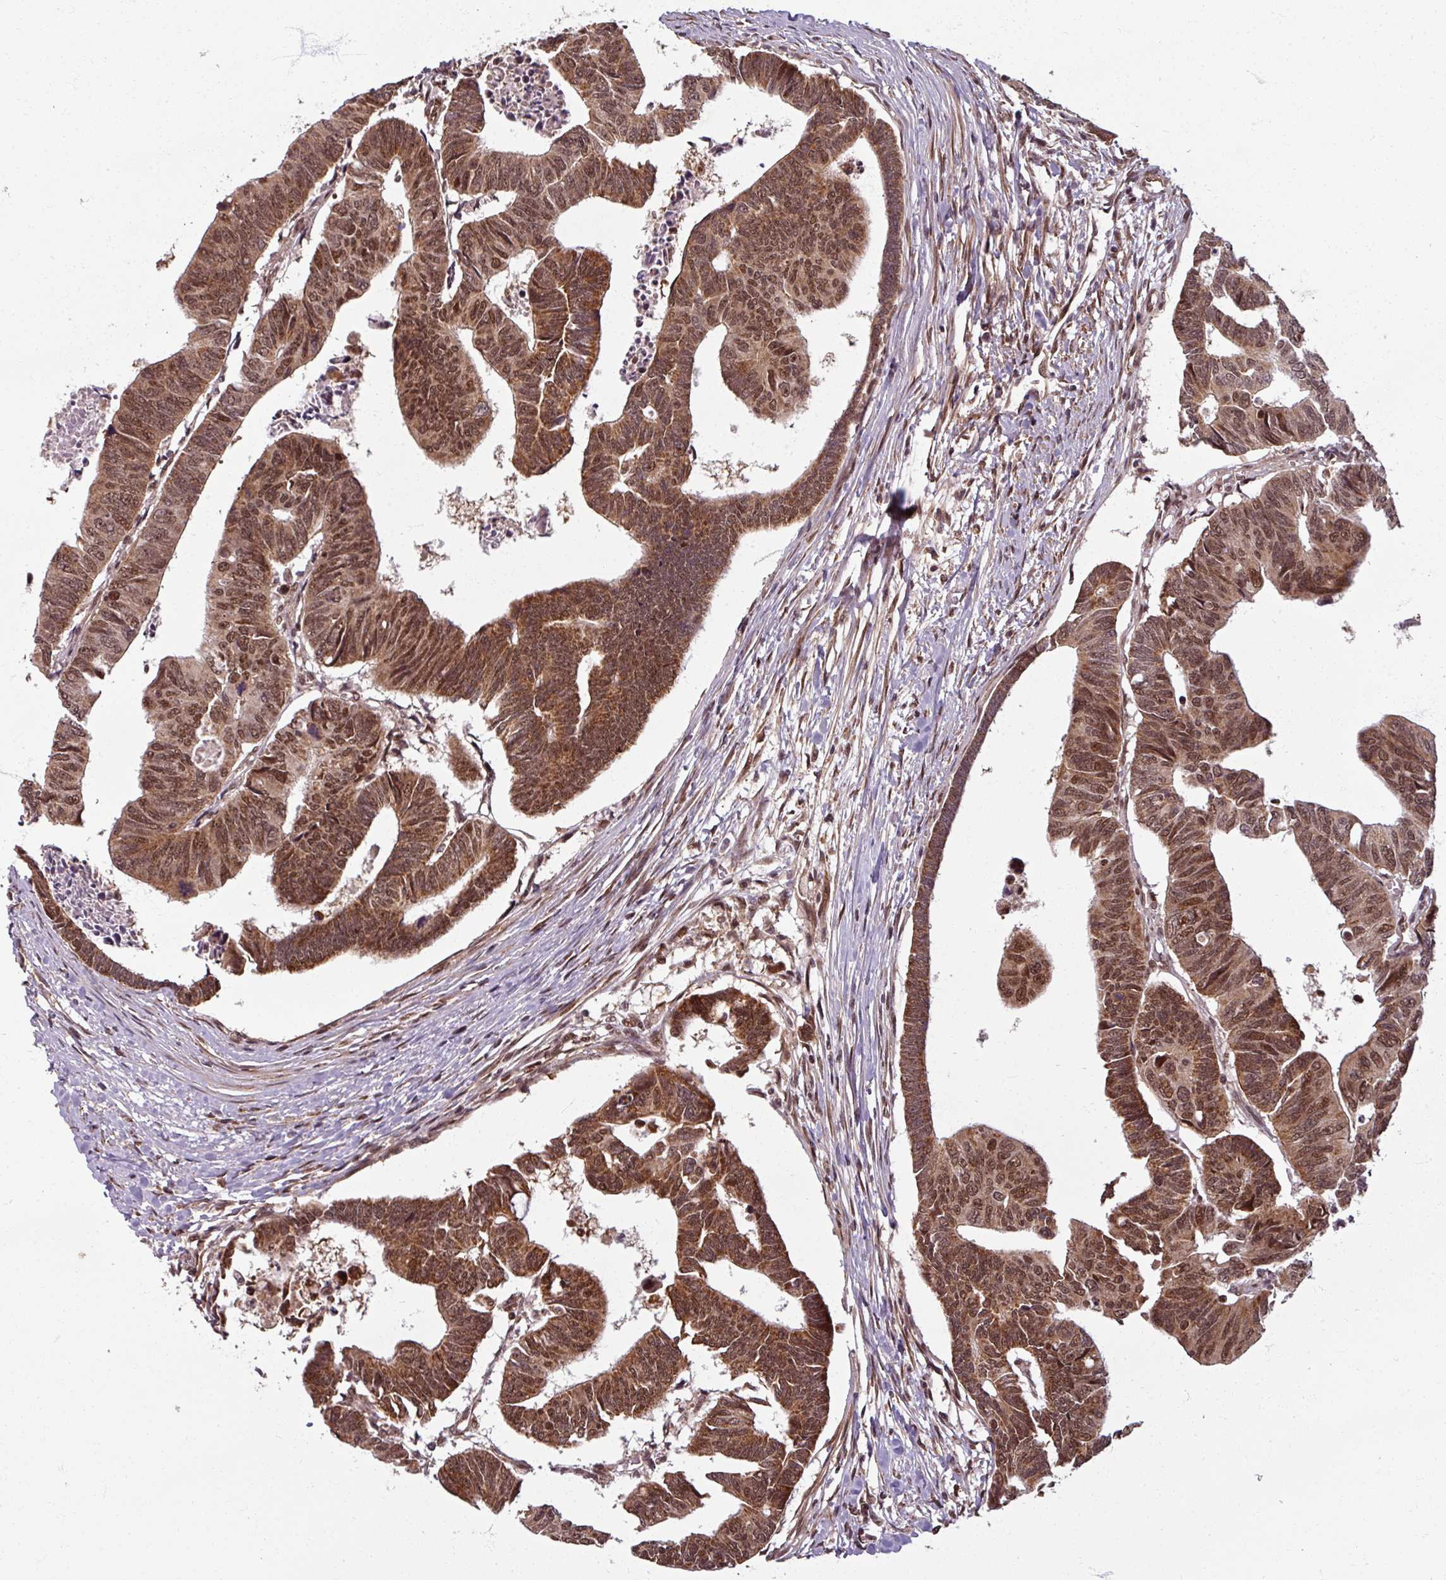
{"staining": {"intensity": "moderate", "quantity": ">75%", "location": "cytoplasmic/membranous,nuclear"}, "tissue": "colorectal cancer", "cell_type": "Tumor cells", "image_type": "cancer", "snomed": [{"axis": "morphology", "description": "Adenocarcinoma, NOS"}, {"axis": "topography", "description": "Rectum"}], "caption": "Immunohistochemical staining of adenocarcinoma (colorectal) demonstrates medium levels of moderate cytoplasmic/membranous and nuclear positivity in approximately >75% of tumor cells. (Brightfield microscopy of DAB IHC at high magnification).", "gene": "SWI5", "patient": {"sex": "female", "age": 65}}